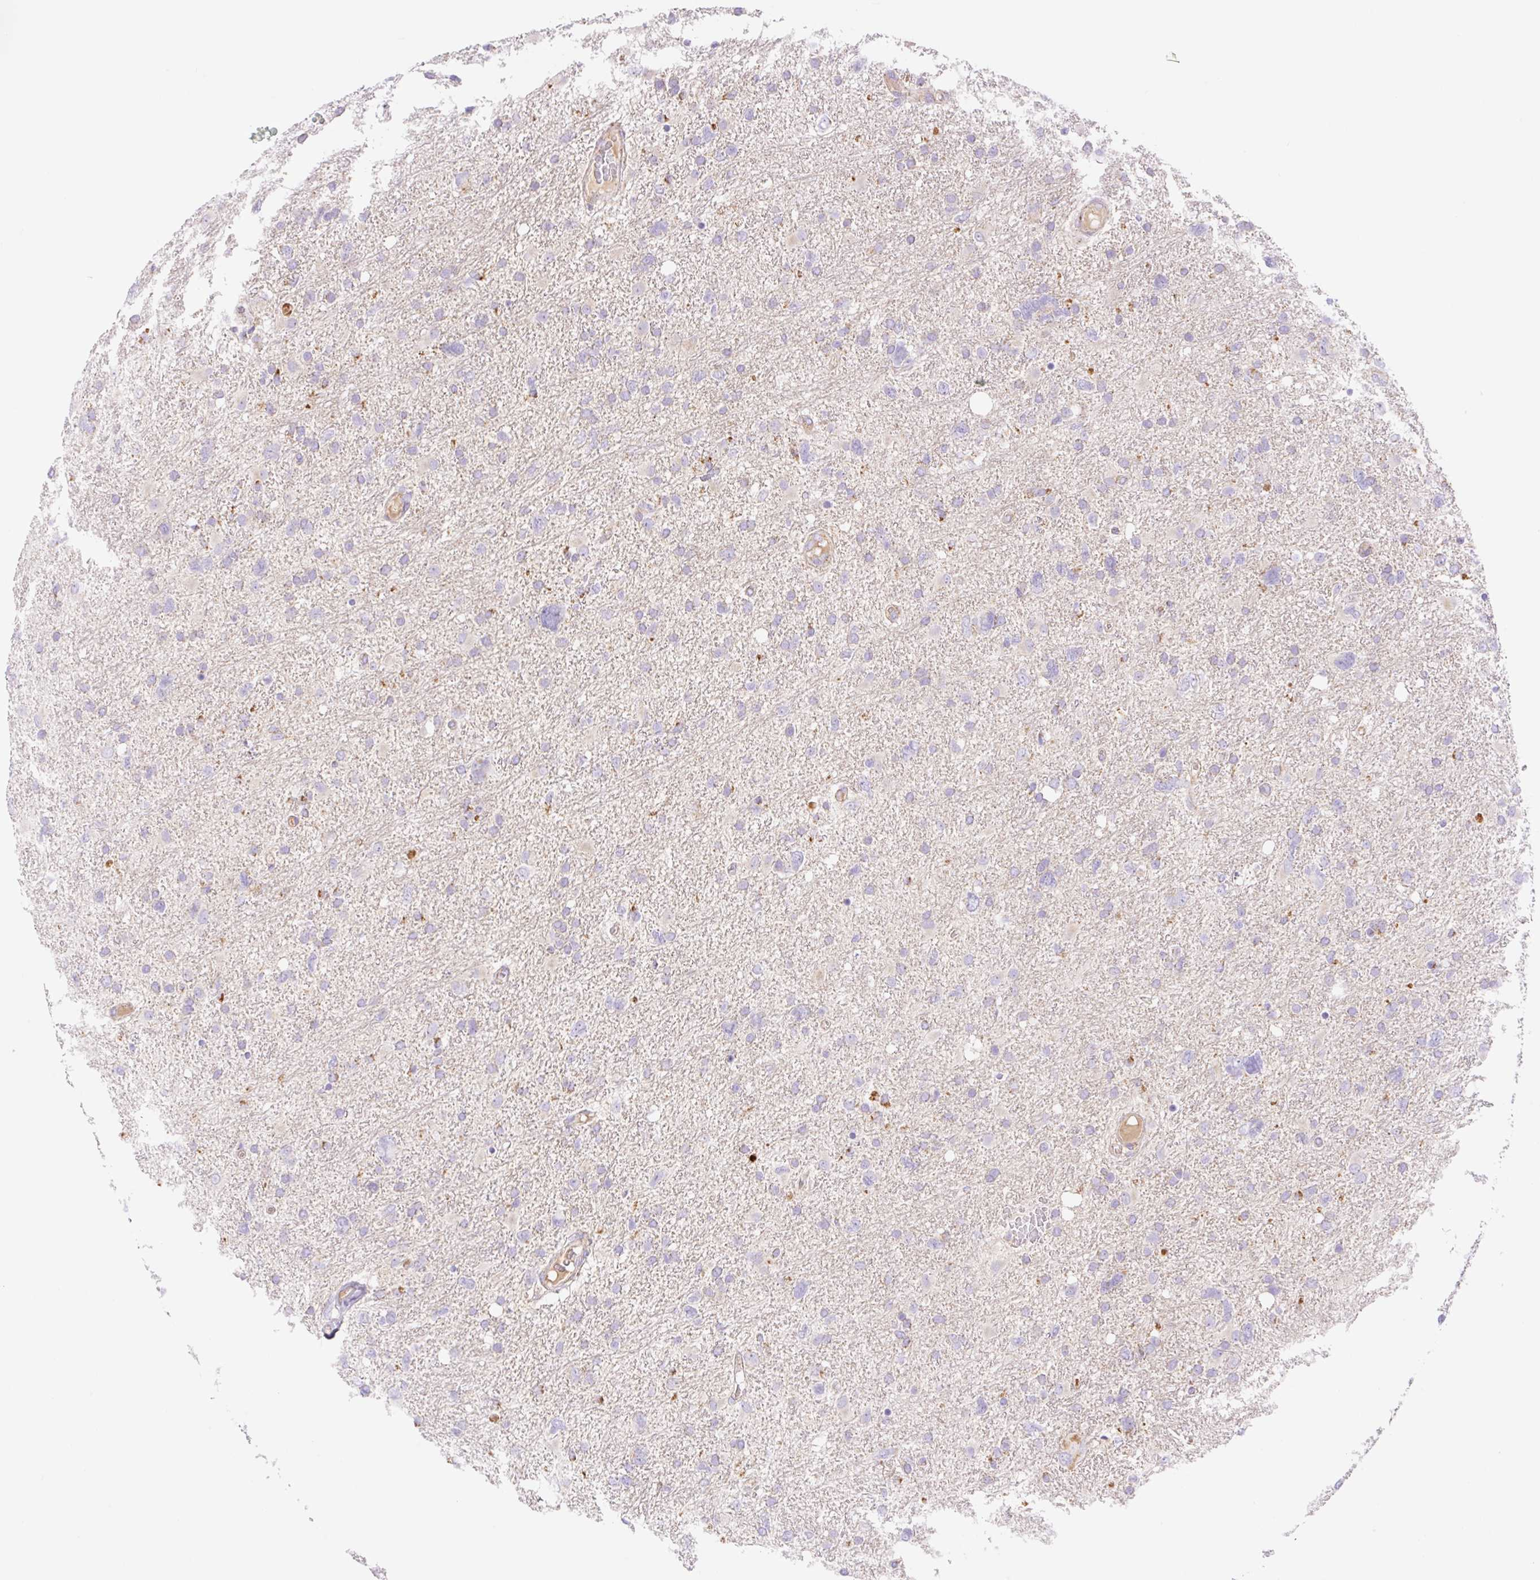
{"staining": {"intensity": "moderate", "quantity": "<25%", "location": "cytoplasmic/membranous"}, "tissue": "glioma", "cell_type": "Tumor cells", "image_type": "cancer", "snomed": [{"axis": "morphology", "description": "Glioma, malignant, High grade"}, {"axis": "topography", "description": "Brain"}], "caption": "Protein expression analysis of human malignant high-grade glioma reveals moderate cytoplasmic/membranous positivity in about <25% of tumor cells. (IHC, brightfield microscopy, high magnification).", "gene": "ETNK2", "patient": {"sex": "male", "age": 61}}